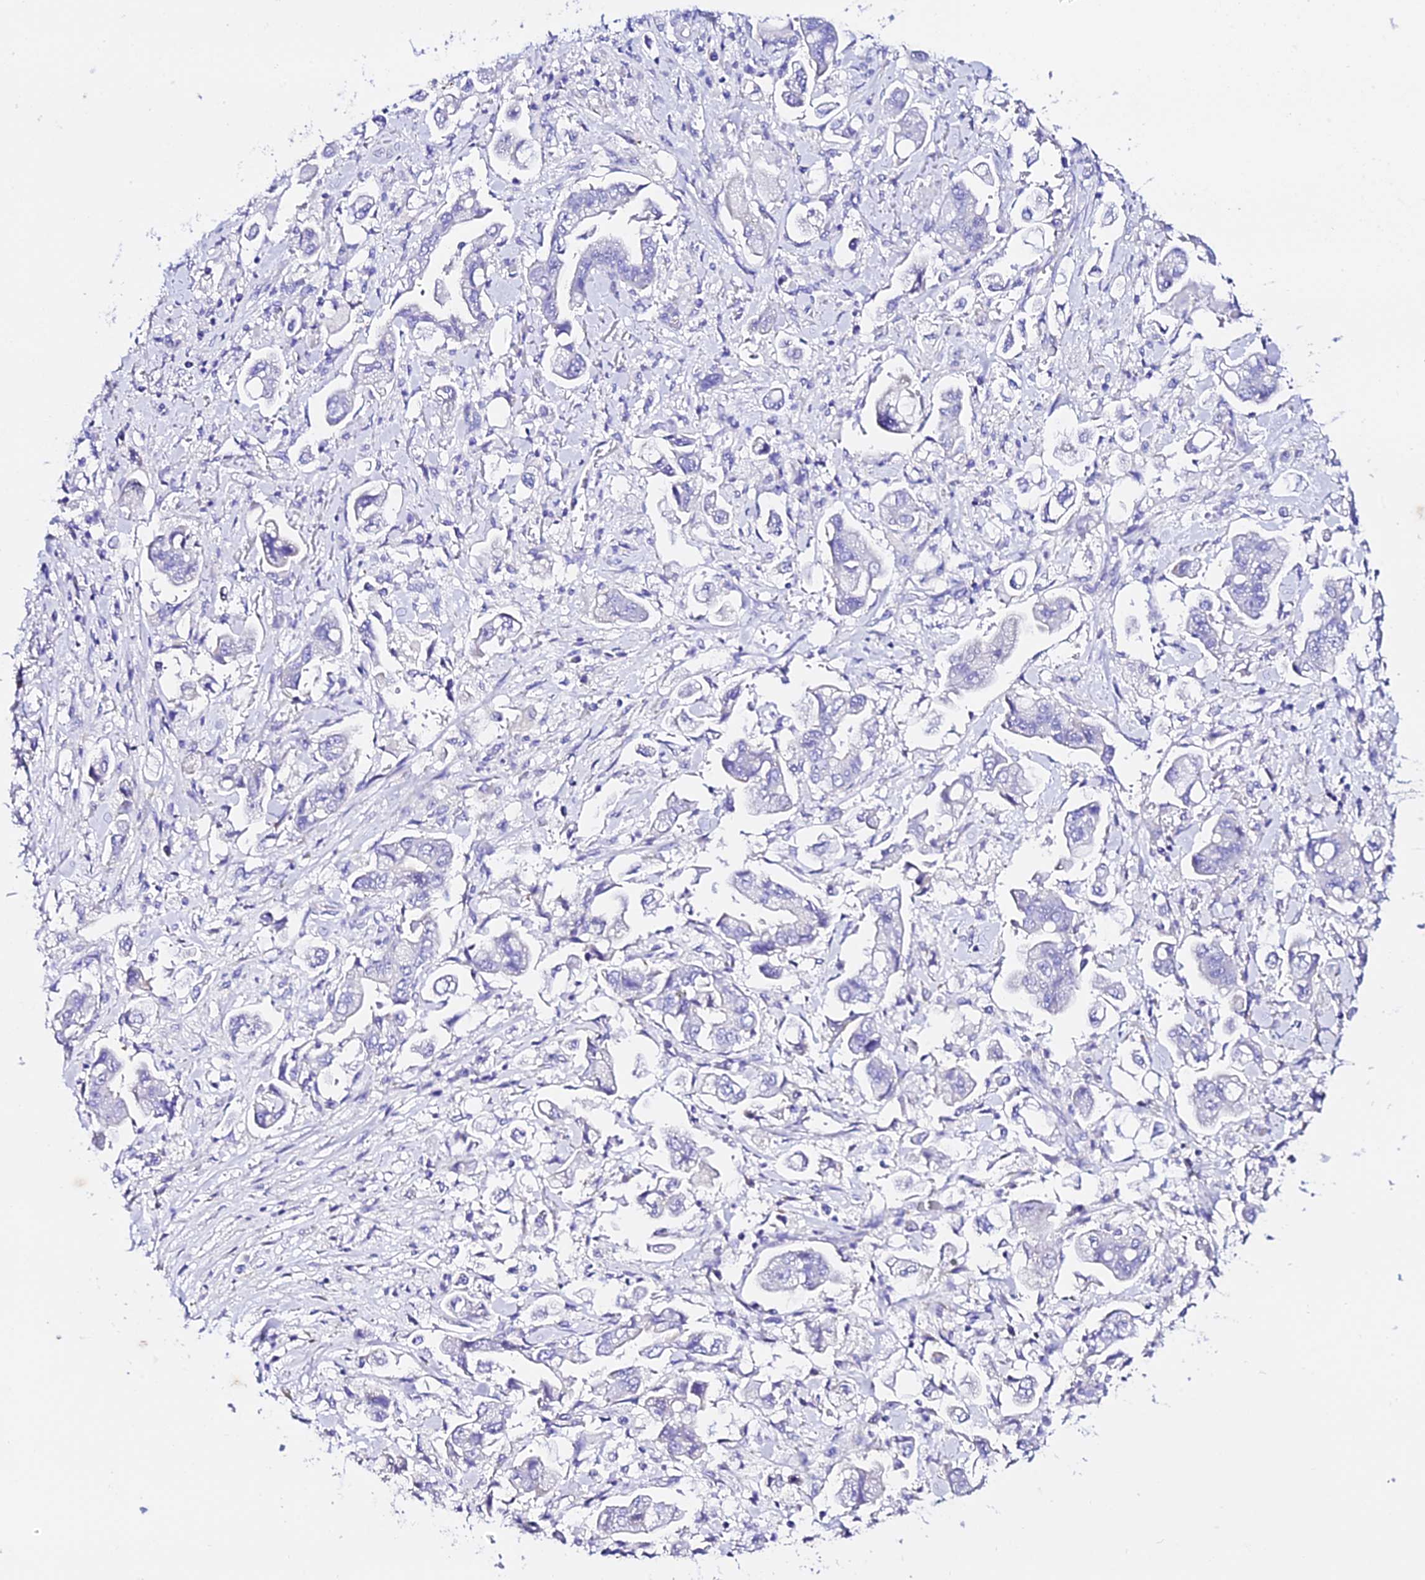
{"staining": {"intensity": "negative", "quantity": "none", "location": "none"}, "tissue": "stomach cancer", "cell_type": "Tumor cells", "image_type": "cancer", "snomed": [{"axis": "morphology", "description": "Adenocarcinoma, NOS"}, {"axis": "topography", "description": "Stomach"}], "caption": "DAB (3,3'-diaminobenzidine) immunohistochemical staining of human stomach adenocarcinoma demonstrates no significant positivity in tumor cells.", "gene": "TMEM117", "patient": {"sex": "male", "age": 62}}